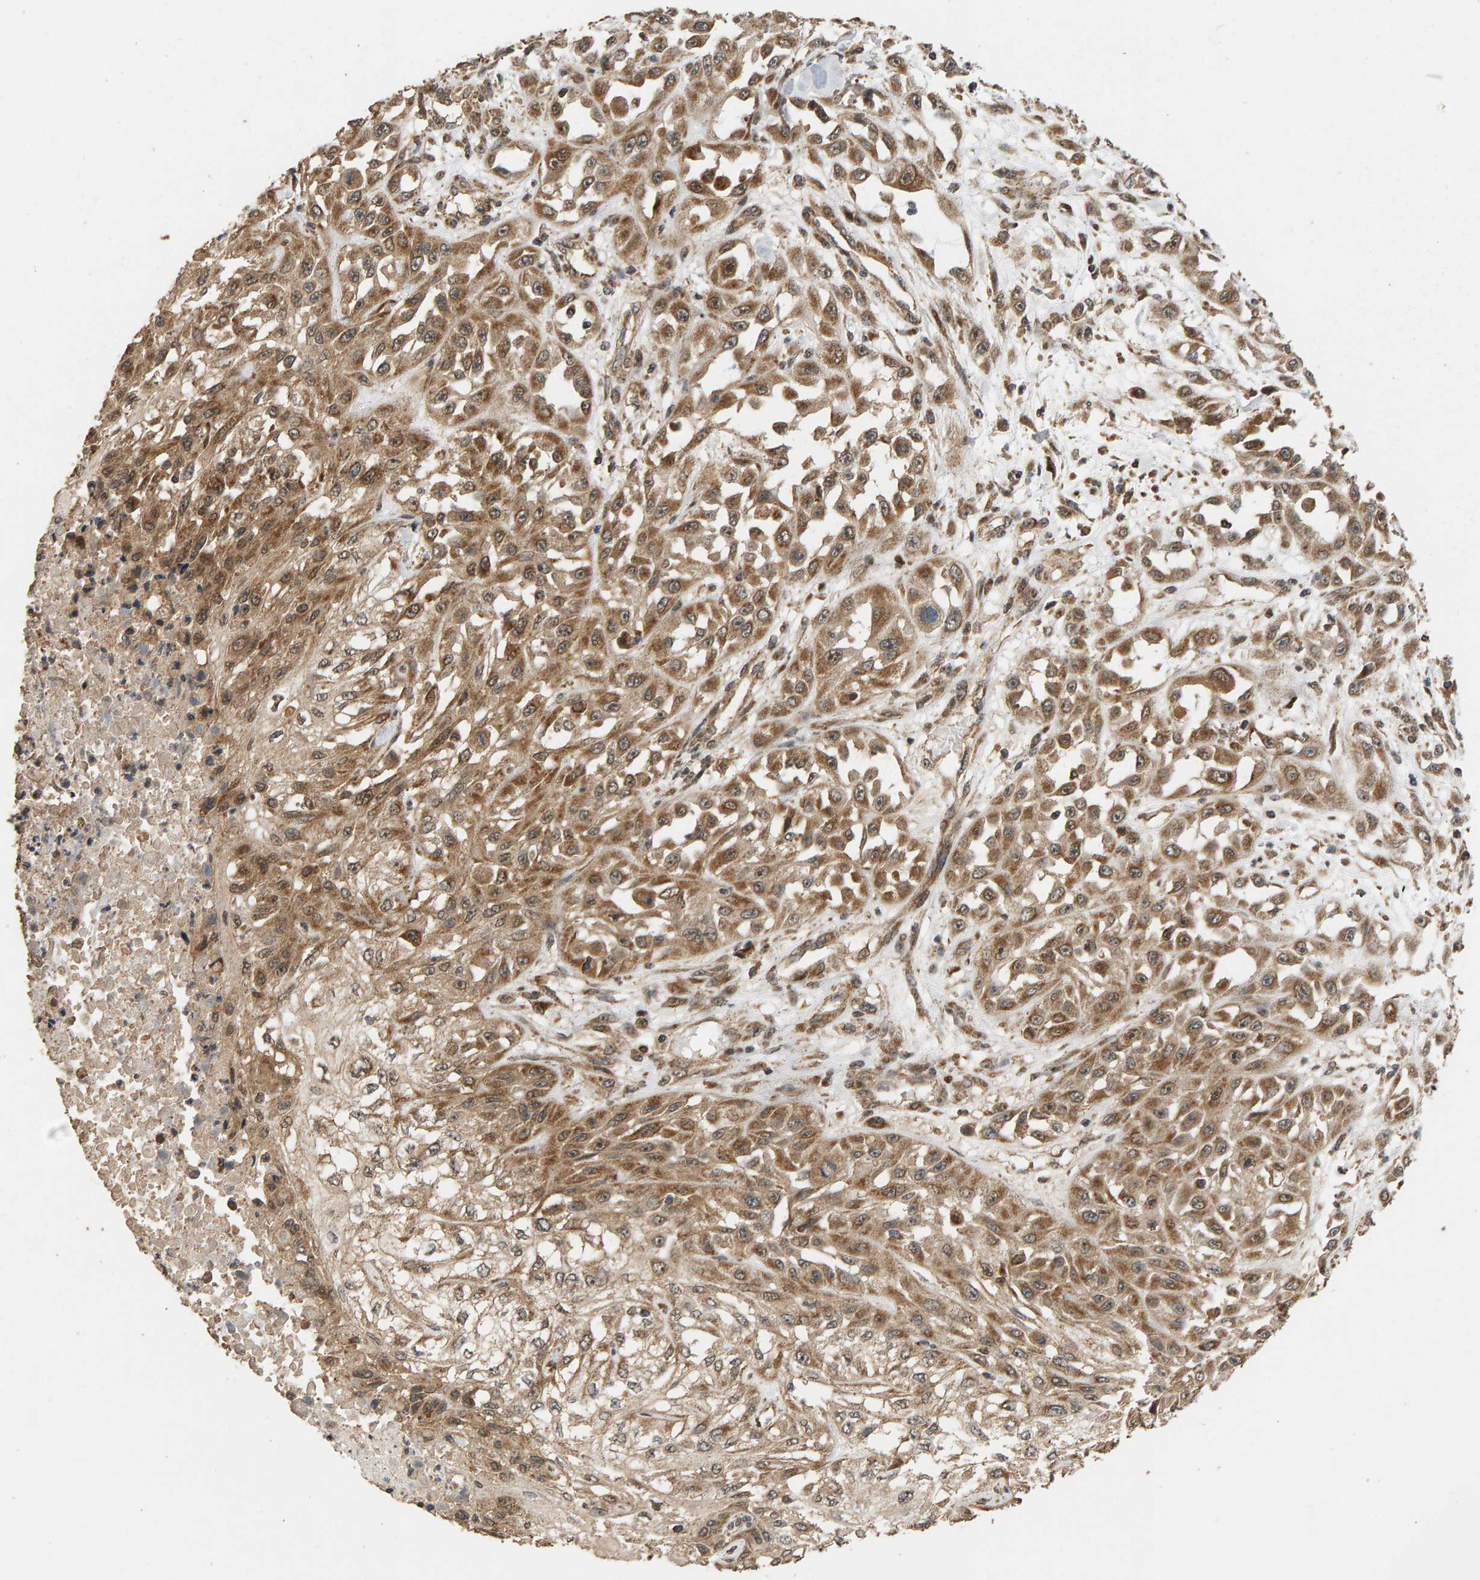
{"staining": {"intensity": "moderate", "quantity": ">75%", "location": "cytoplasmic/membranous"}, "tissue": "skin cancer", "cell_type": "Tumor cells", "image_type": "cancer", "snomed": [{"axis": "morphology", "description": "Squamous cell carcinoma, NOS"}, {"axis": "morphology", "description": "Squamous cell carcinoma, metastatic, NOS"}, {"axis": "topography", "description": "Skin"}, {"axis": "topography", "description": "Lymph node"}], "caption": "Skin cancer stained with DAB (3,3'-diaminobenzidine) IHC reveals medium levels of moderate cytoplasmic/membranous staining in approximately >75% of tumor cells.", "gene": "GSTK1", "patient": {"sex": "male", "age": 75}}